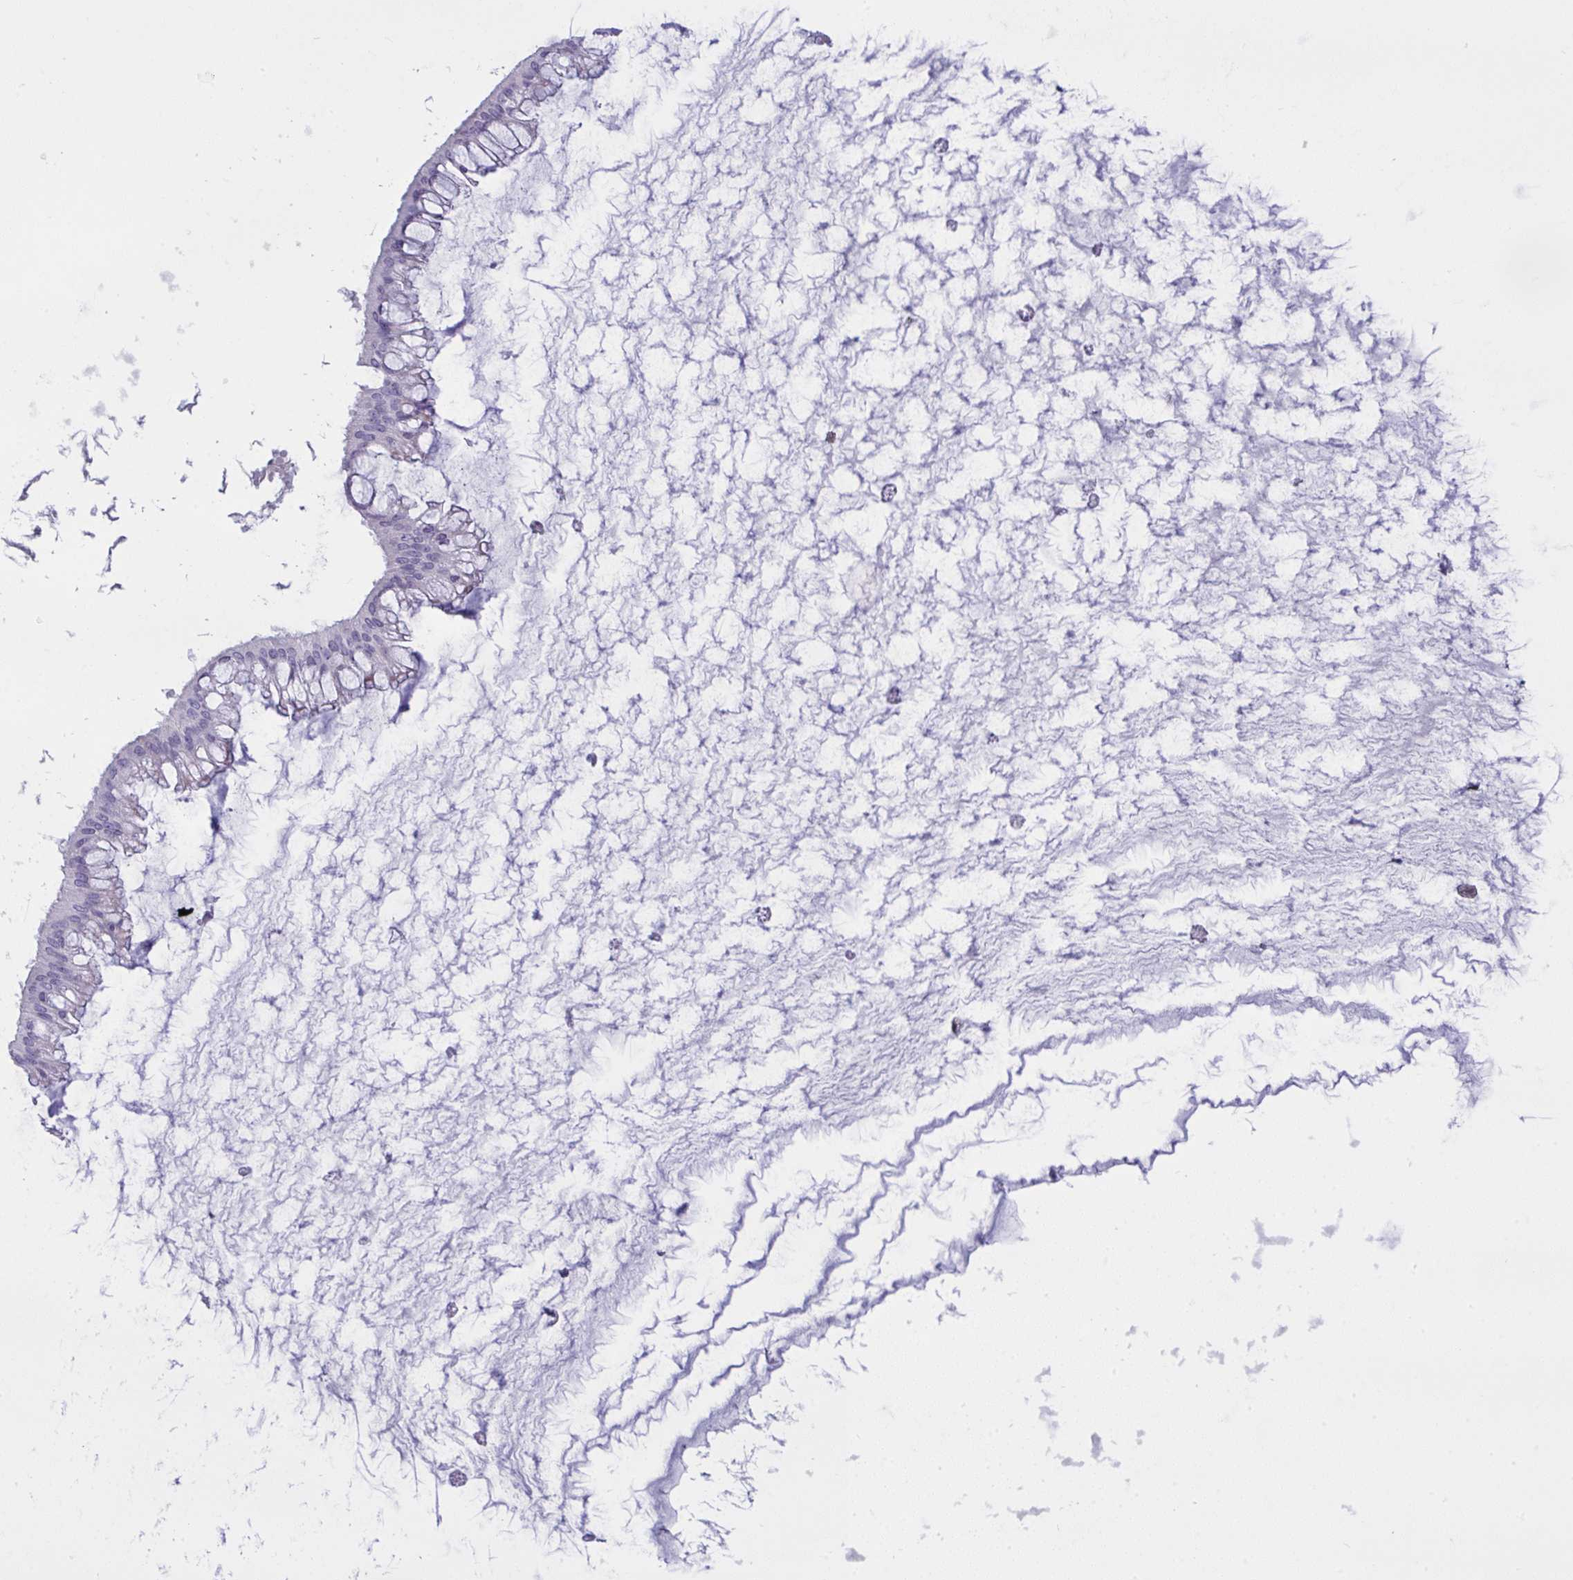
{"staining": {"intensity": "negative", "quantity": "none", "location": "none"}, "tissue": "ovarian cancer", "cell_type": "Tumor cells", "image_type": "cancer", "snomed": [{"axis": "morphology", "description": "Cystadenocarcinoma, mucinous, NOS"}, {"axis": "topography", "description": "Ovary"}], "caption": "Tumor cells are negative for brown protein staining in mucinous cystadenocarcinoma (ovarian).", "gene": "DCBLD1", "patient": {"sex": "female", "age": 73}}